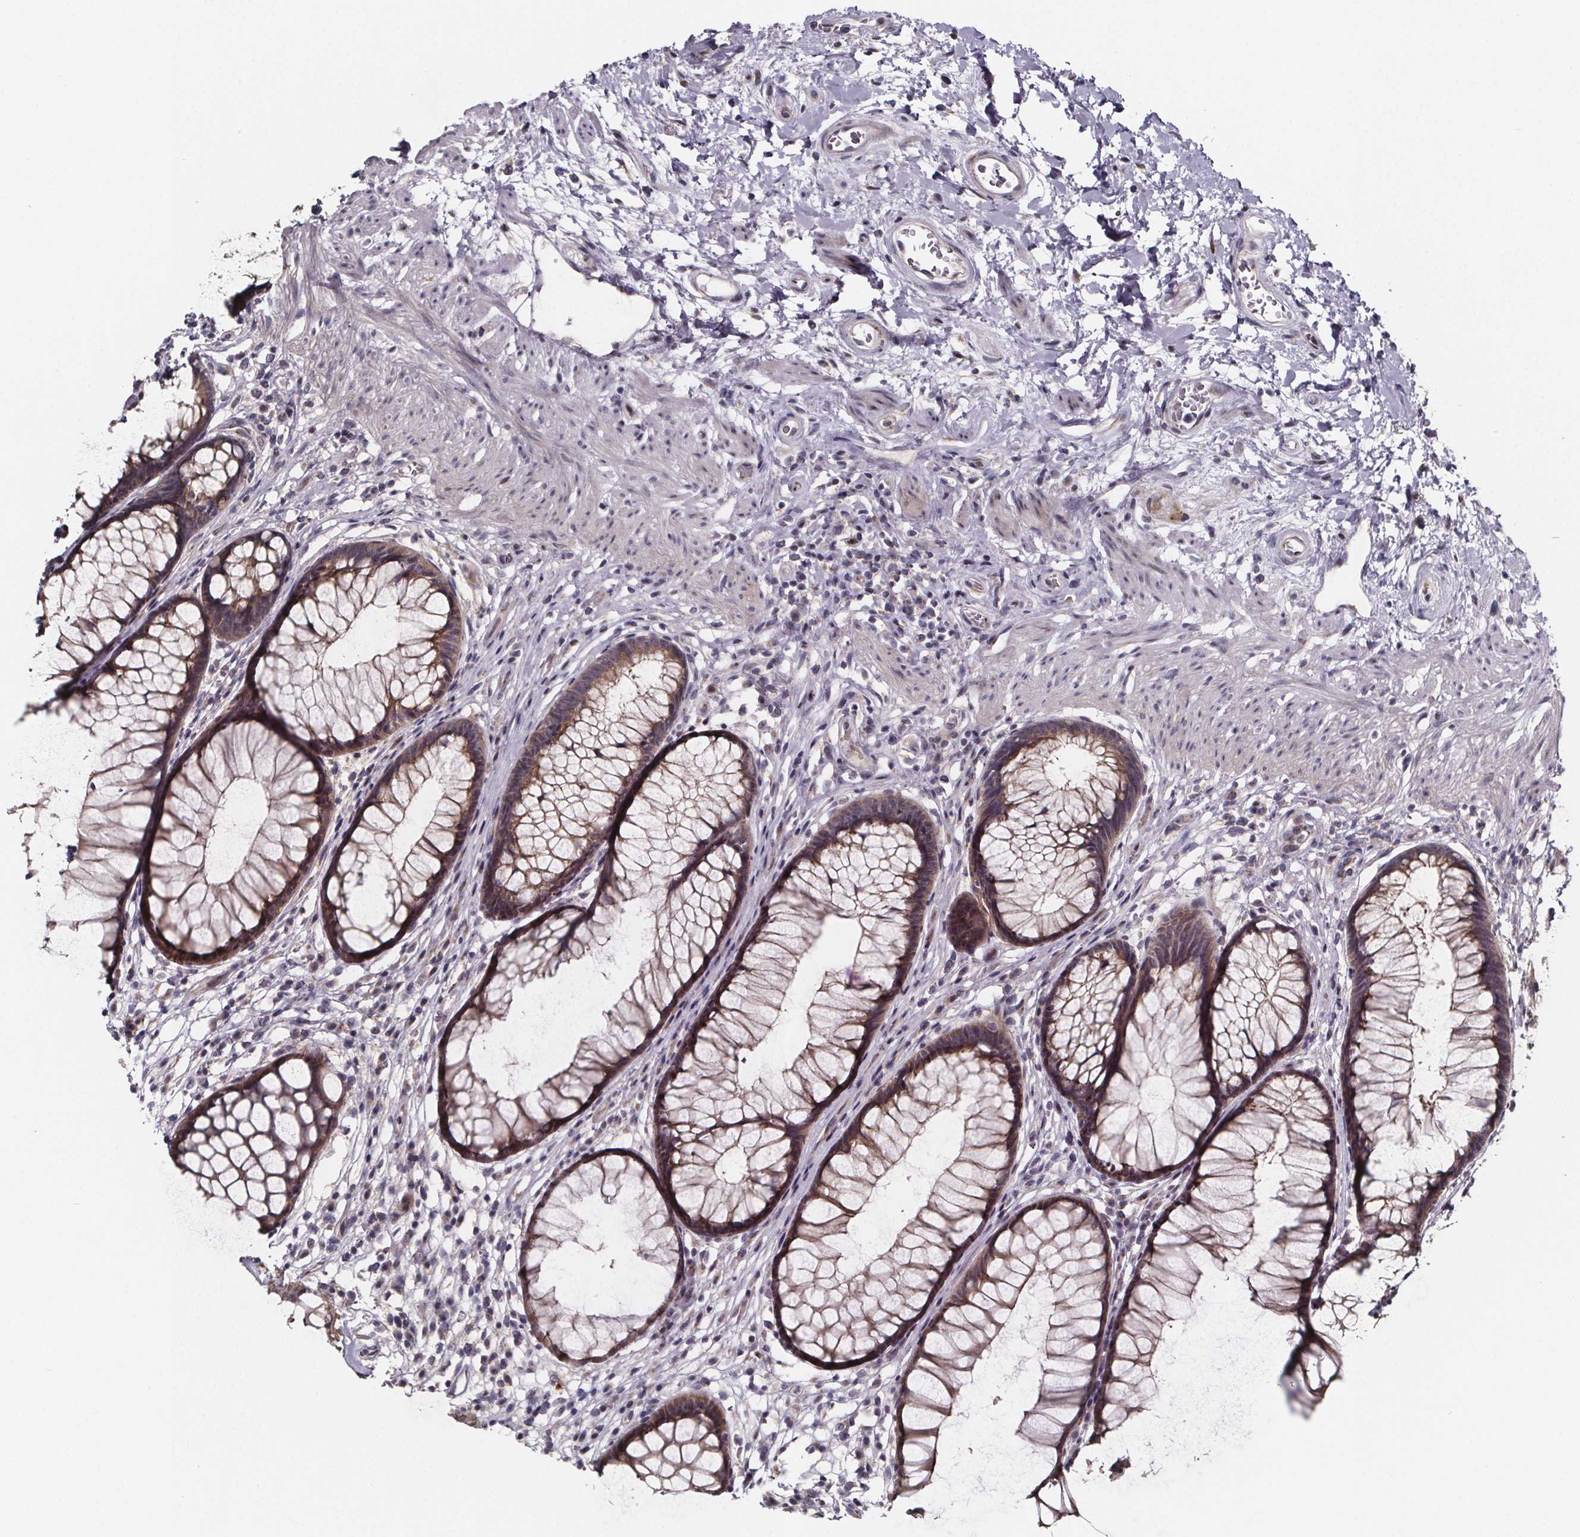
{"staining": {"intensity": "moderate", "quantity": "25%-75%", "location": "cytoplasmic/membranous"}, "tissue": "rectum", "cell_type": "Glandular cells", "image_type": "normal", "snomed": [{"axis": "morphology", "description": "Normal tissue, NOS"}, {"axis": "topography", "description": "Smooth muscle"}, {"axis": "topography", "description": "Rectum"}], "caption": "An image showing moderate cytoplasmic/membranous positivity in approximately 25%-75% of glandular cells in benign rectum, as visualized by brown immunohistochemical staining.", "gene": "NDST1", "patient": {"sex": "male", "age": 53}}